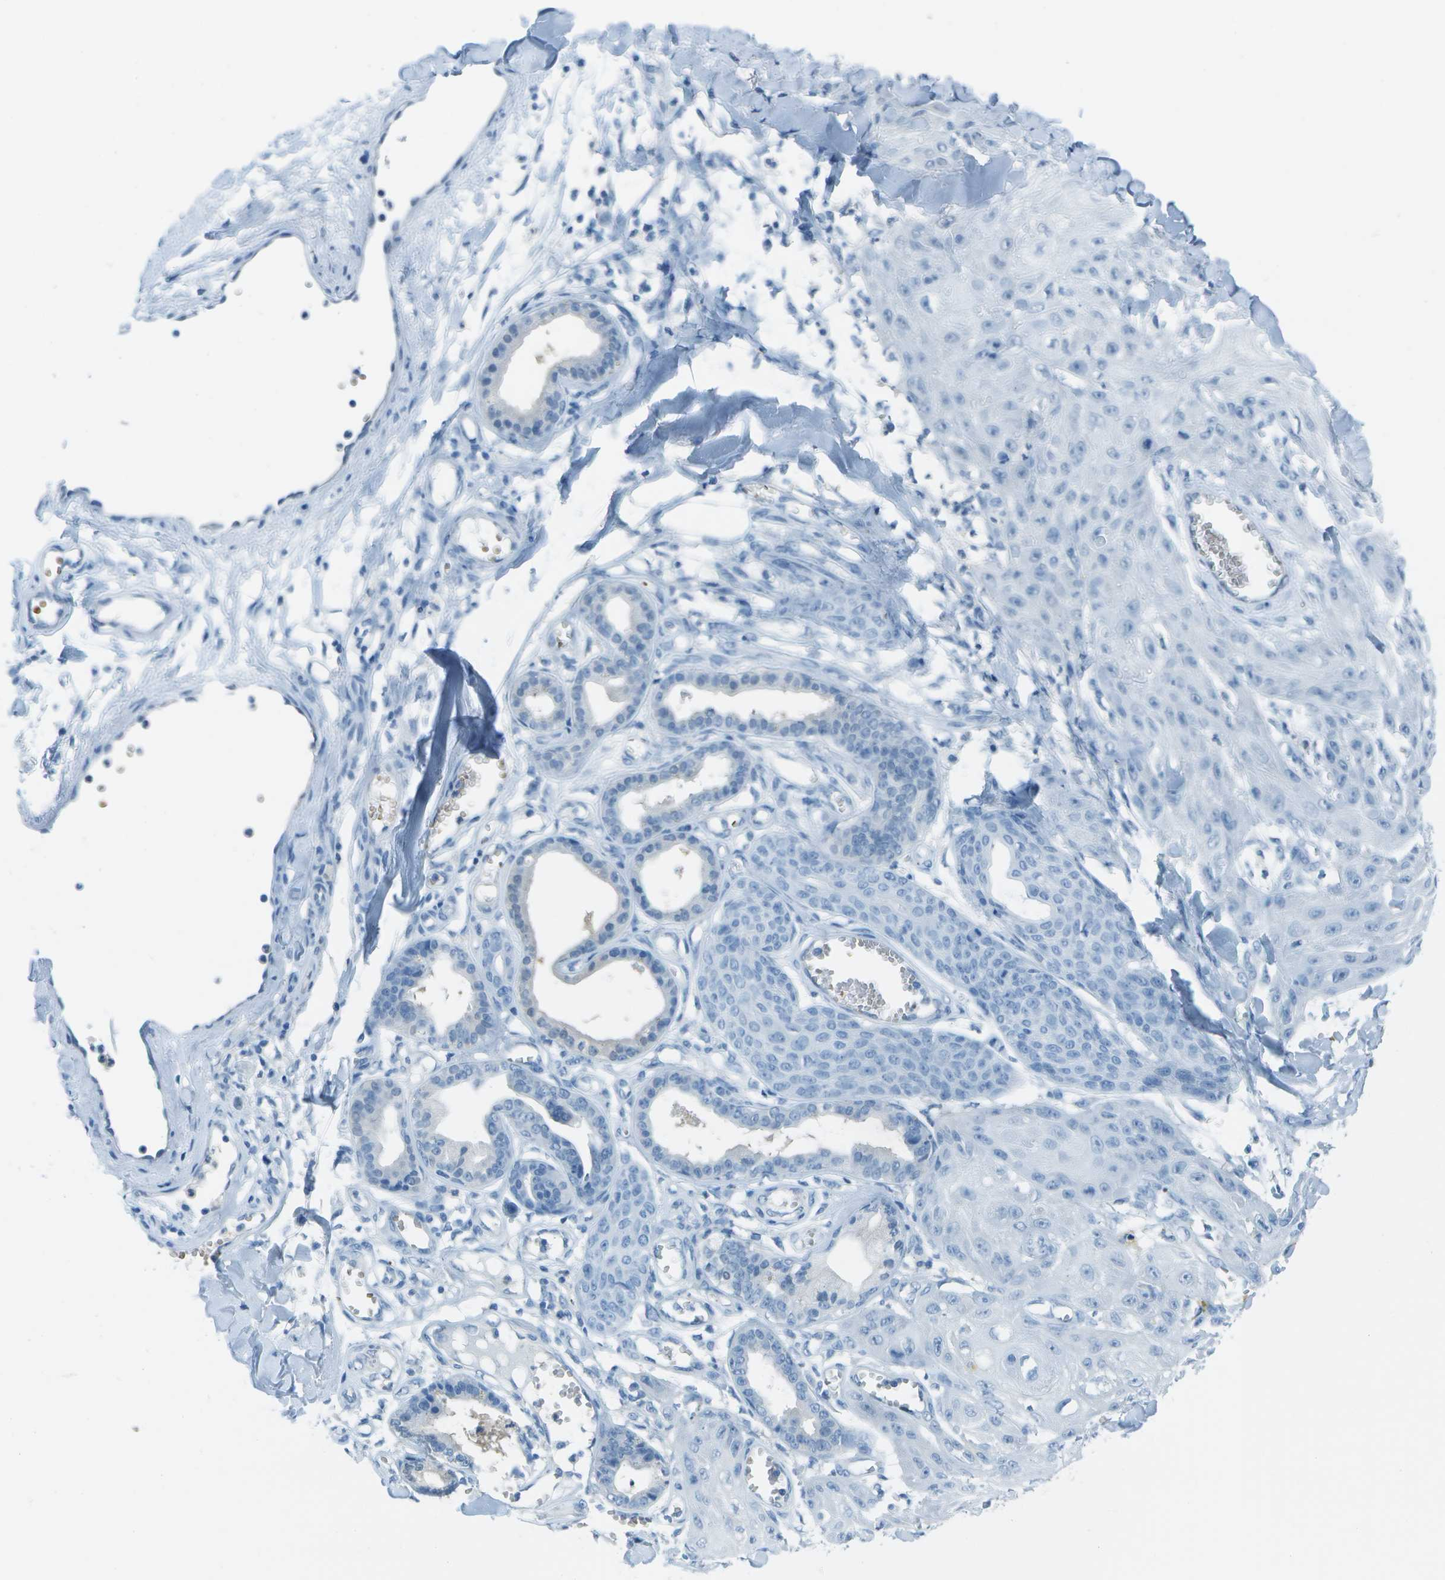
{"staining": {"intensity": "negative", "quantity": "none", "location": "none"}, "tissue": "skin cancer", "cell_type": "Tumor cells", "image_type": "cancer", "snomed": [{"axis": "morphology", "description": "Squamous cell carcinoma, NOS"}, {"axis": "topography", "description": "Skin"}], "caption": "Immunohistochemical staining of human skin cancer (squamous cell carcinoma) demonstrates no significant positivity in tumor cells. (Immunohistochemistry, brightfield microscopy, high magnification).", "gene": "ASL", "patient": {"sex": "male", "age": 74}}